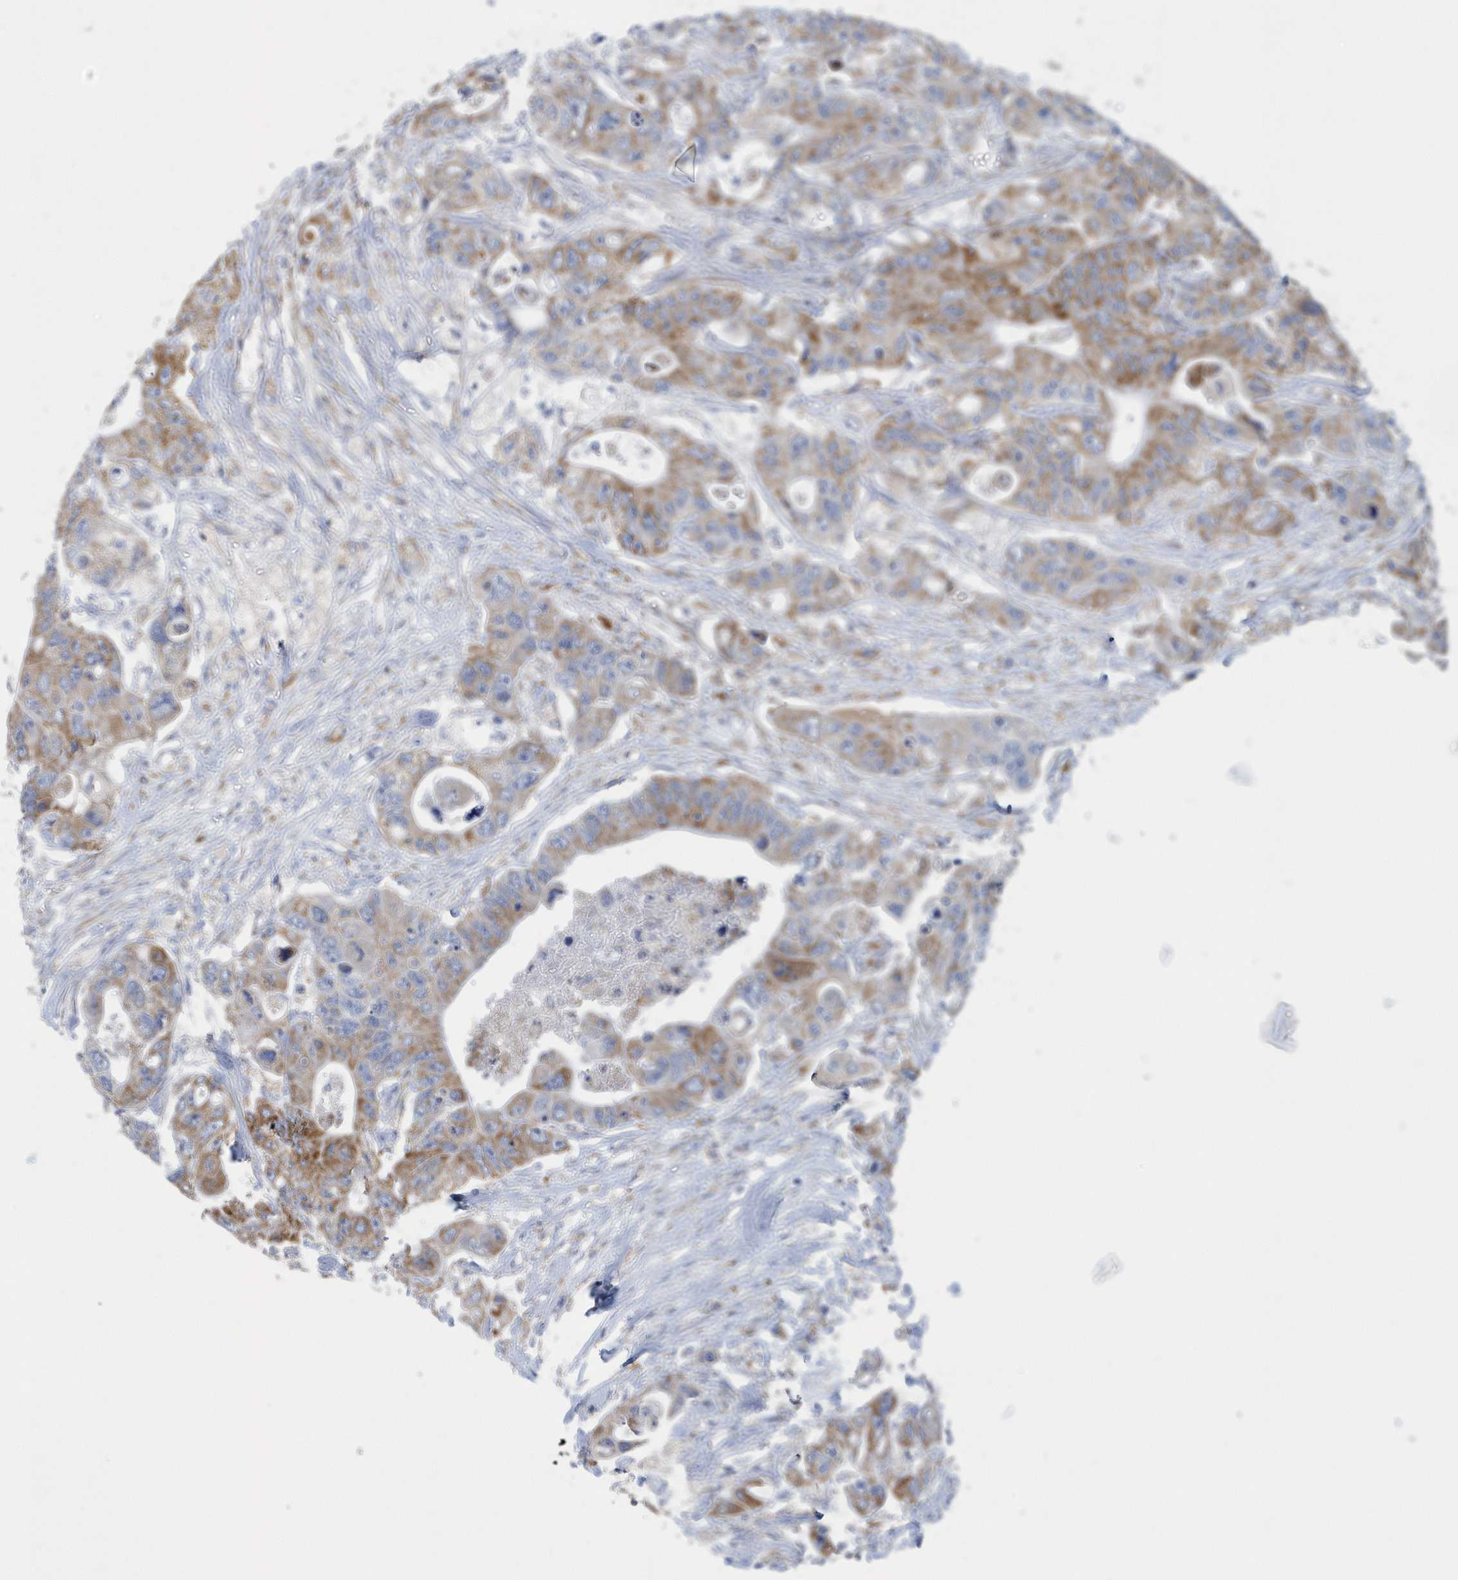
{"staining": {"intensity": "moderate", "quantity": ">75%", "location": "cytoplasmic/membranous"}, "tissue": "colorectal cancer", "cell_type": "Tumor cells", "image_type": "cancer", "snomed": [{"axis": "morphology", "description": "Adenocarcinoma, NOS"}, {"axis": "topography", "description": "Colon"}], "caption": "Immunohistochemical staining of colorectal adenocarcinoma shows moderate cytoplasmic/membranous protein staining in about >75% of tumor cells.", "gene": "VWA5B2", "patient": {"sex": "female", "age": 46}}